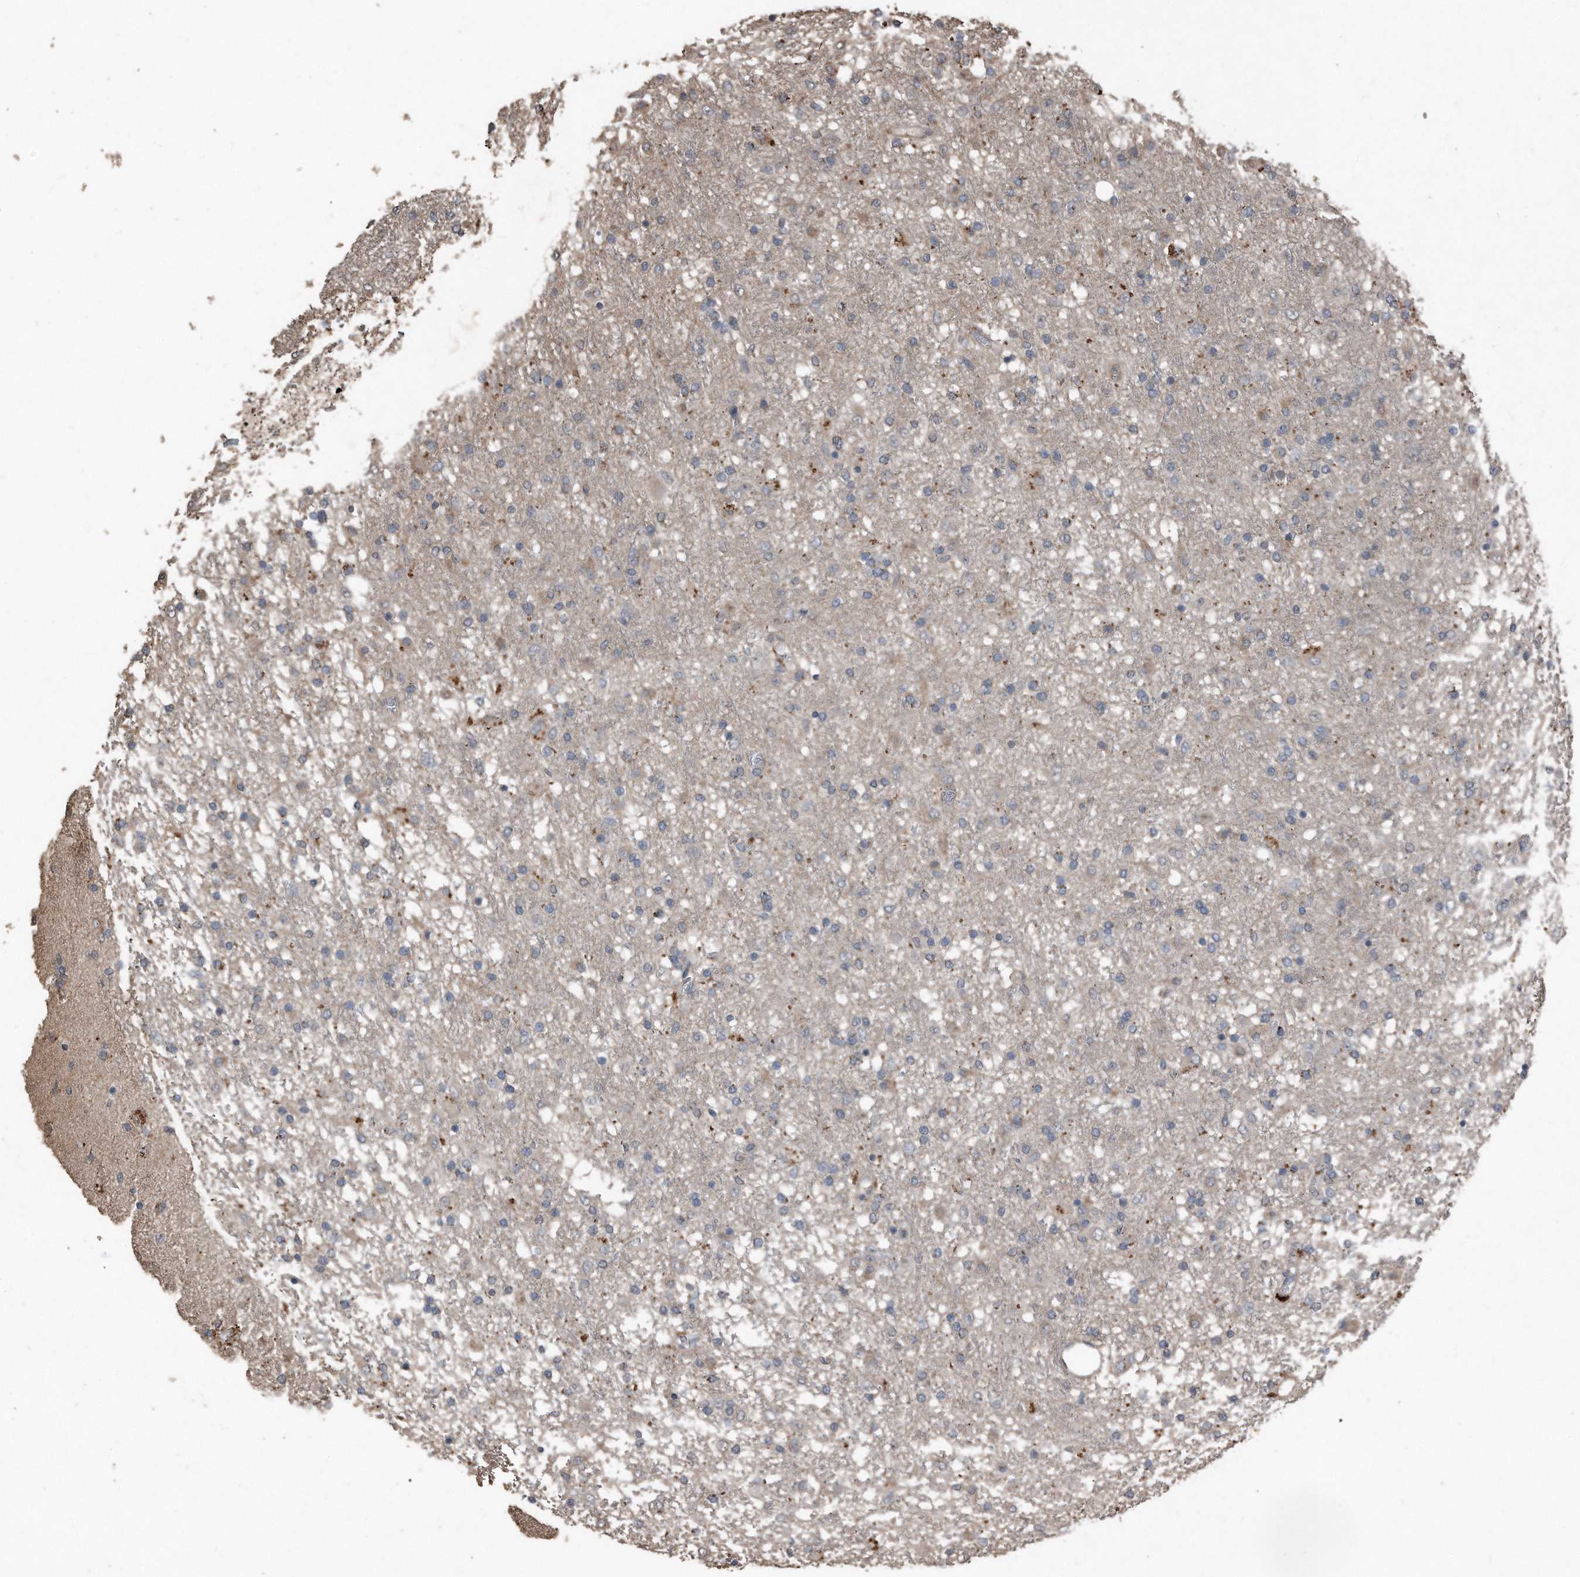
{"staining": {"intensity": "negative", "quantity": "none", "location": "none"}, "tissue": "glioma", "cell_type": "Tumor cells", "image_type": "cancer", "snomed": [{"axis": "morphology", "description": "Glioma, malignant, Low grade"}, {"axis": "topography", "description": "Brain"}], "caption": "Tumor cells show no significant protein positivity in low-grade glioma (malignant).", "gene": "ANKRD10", "patient": {"sex": "male", "age": 65}}